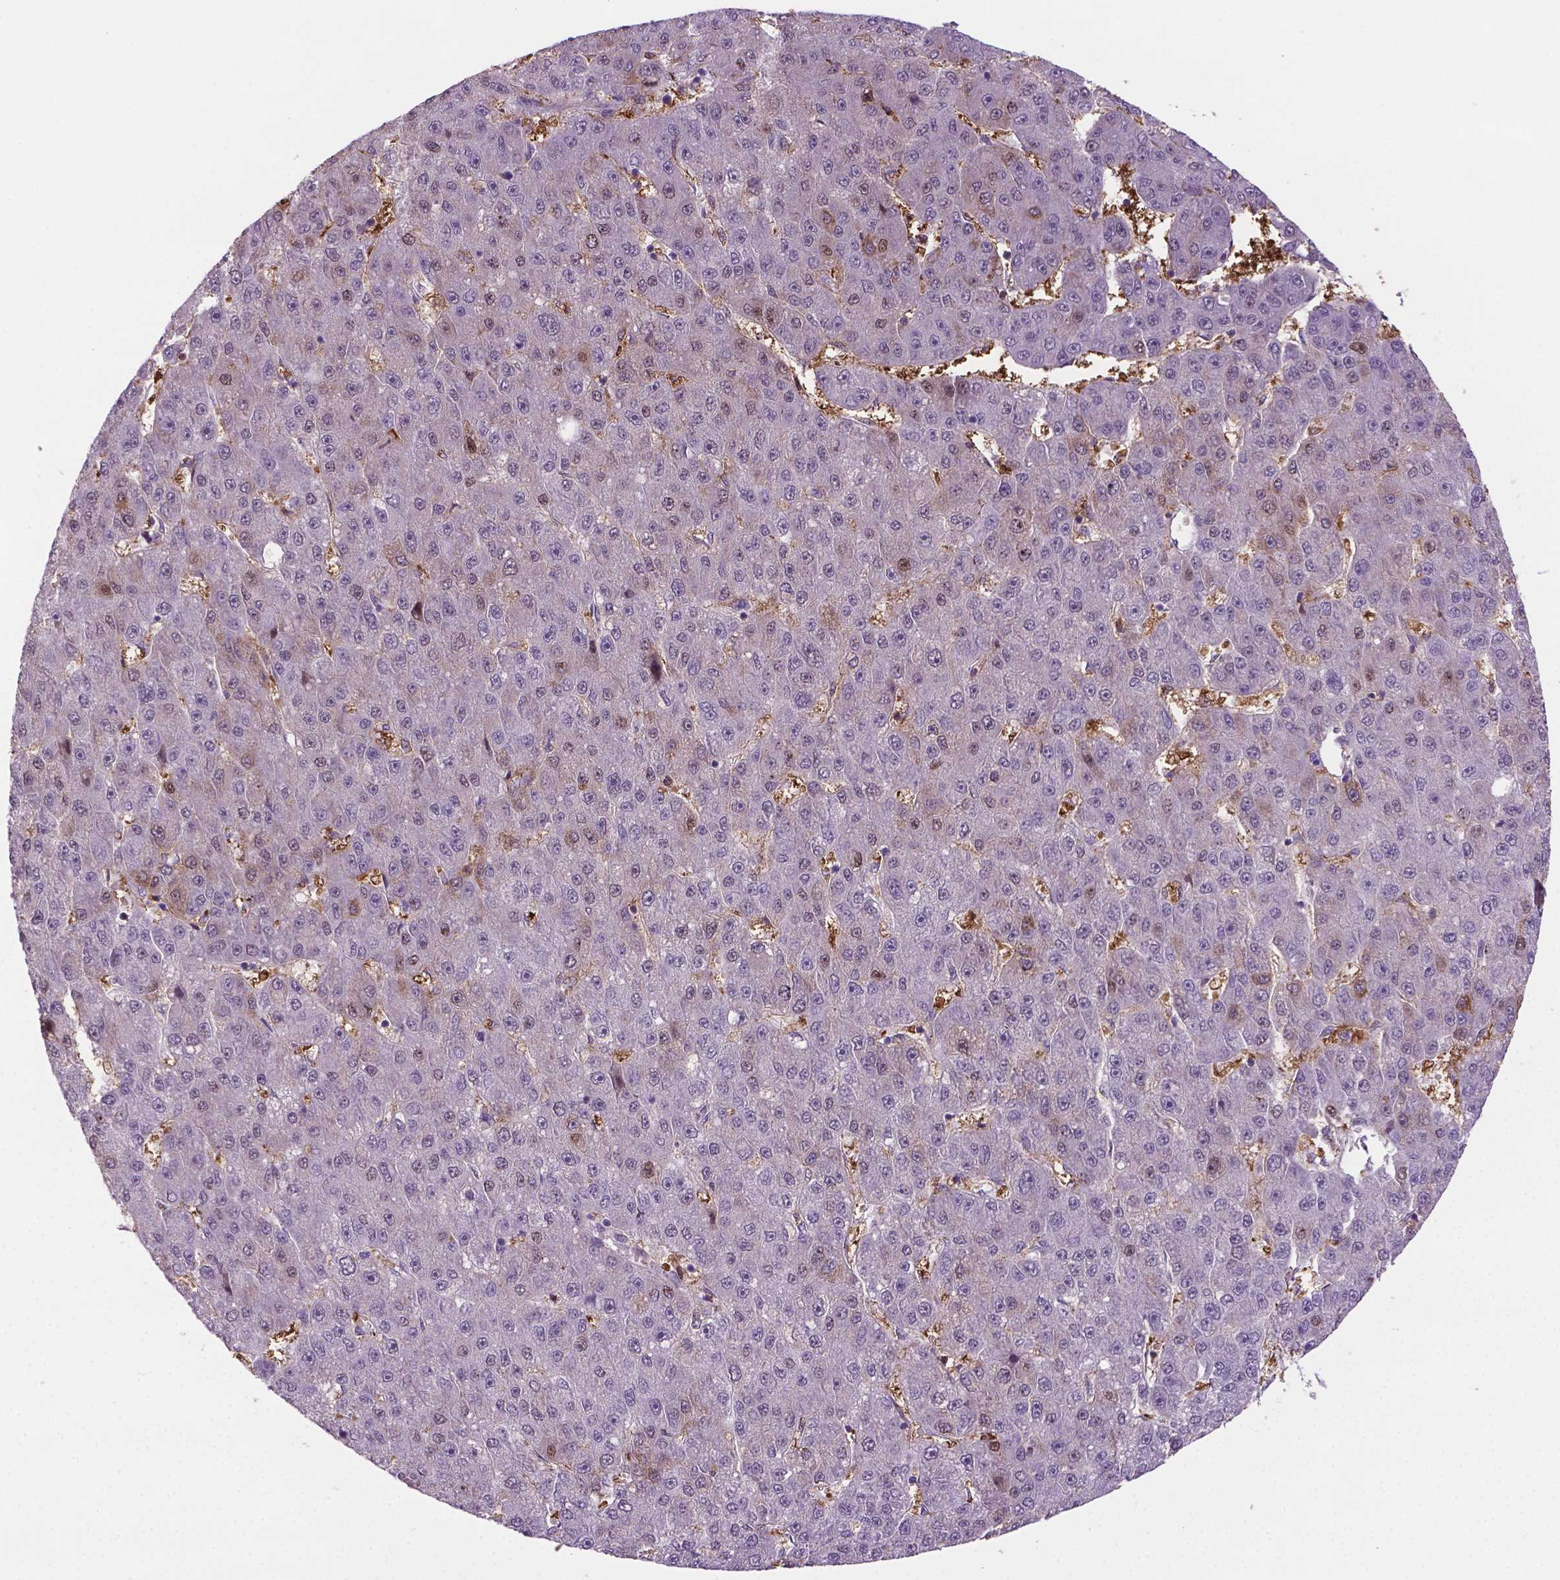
{"staining": {"intensity": "moderate", "quantity": "<25%", "location": "cytoplasmic/membranous,nuclear"}, "tissue": "liver cancer", "cell_type": "Tumor cells", "image_type": "cancer", "snomed": [{"axis": "morphology", "description": "Carcinoma, Hepatocellular, NOS"}, {"axis": "topography", "description": "Liver"}], "caption": "Approximately <25% of tumor cells in human liver cancer (hepatocellular carcinoma) demonstrate moderate cytoplasmic/membranous and nuclear protein expression as visualized by brown immunohistochemical staining.", "gene": "PLIN3", "patient": {"sex": "male", "age": 67}}